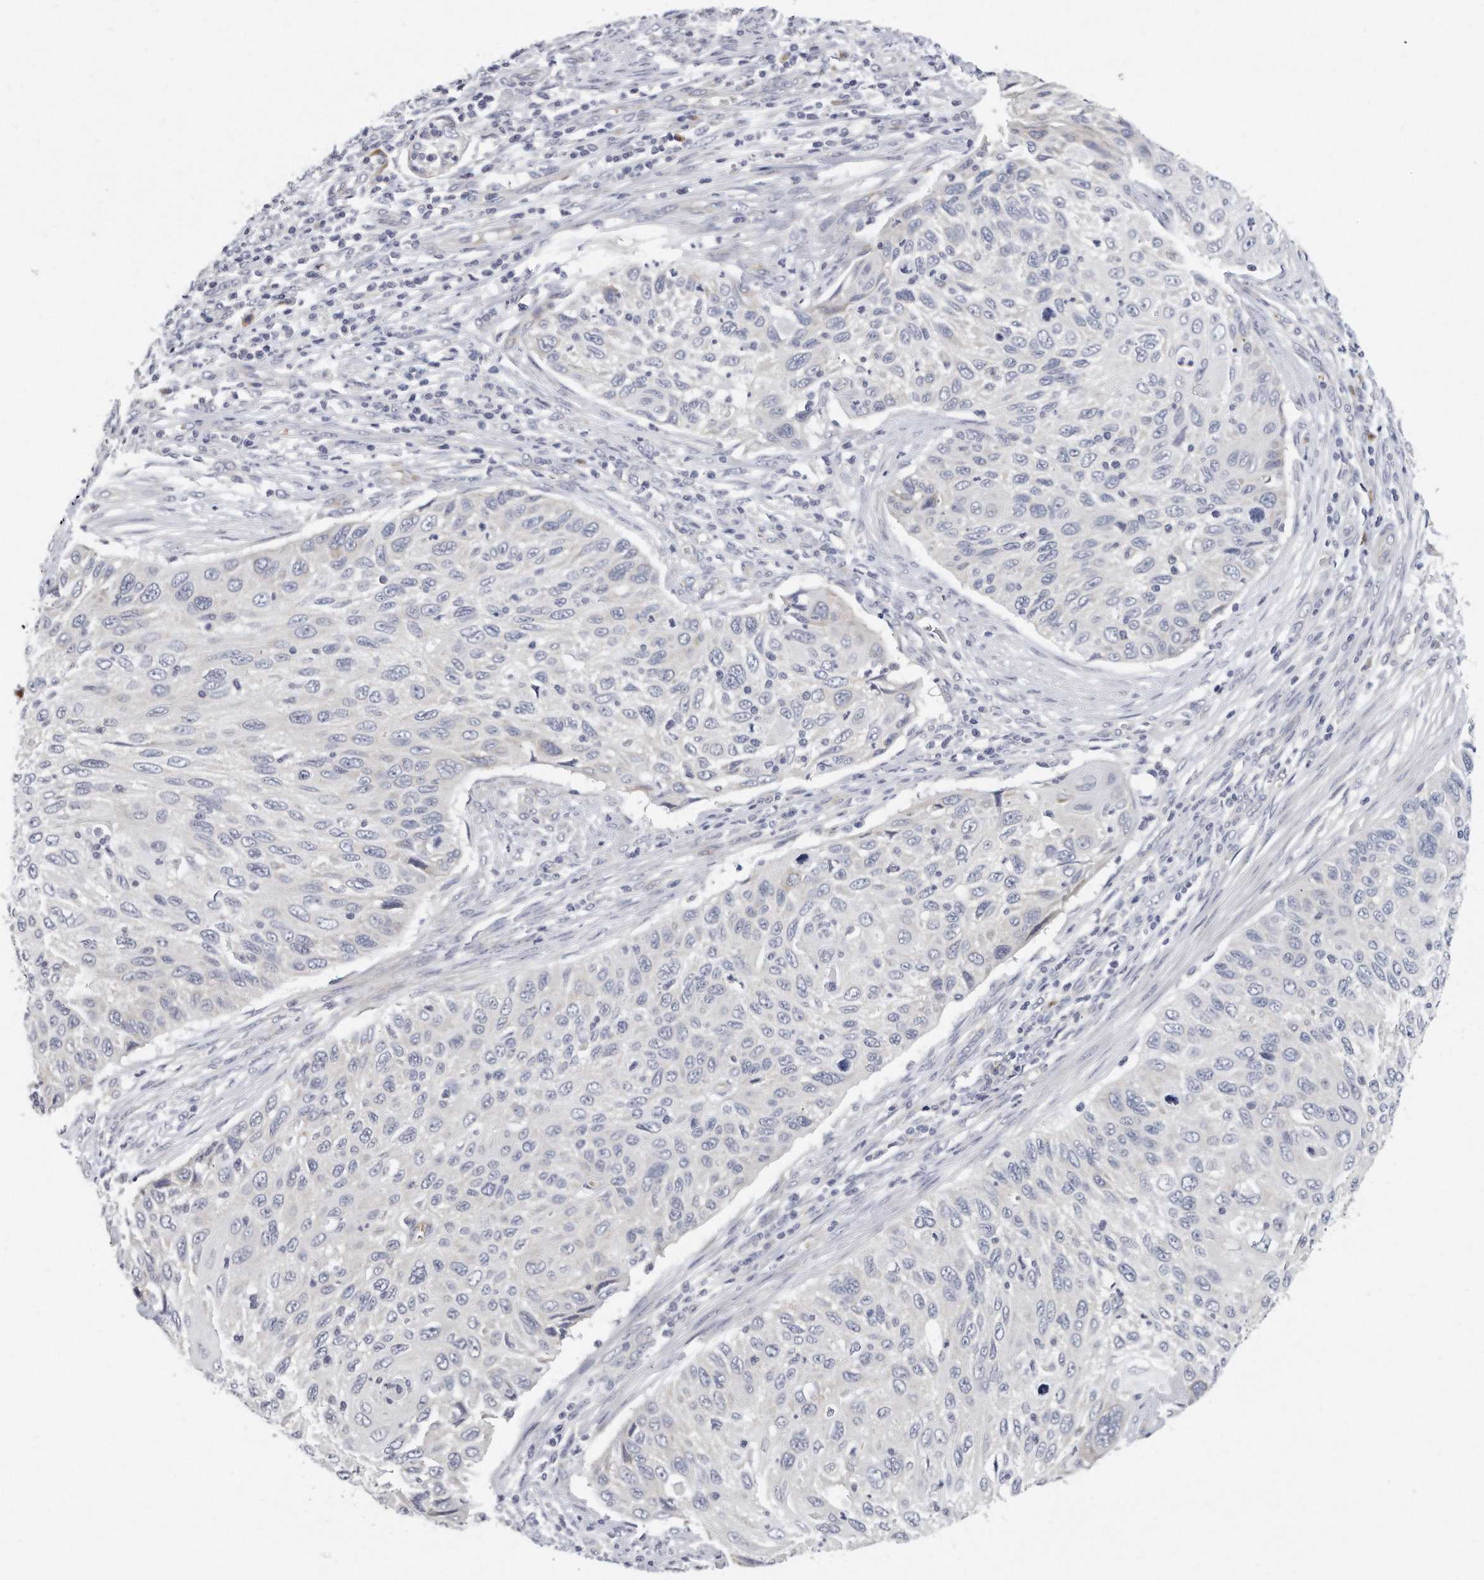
{"staining": {"intensity": "negative", "quantity": "none", "location": "none"}, "tissue": "cervical cancer", "cell_type": "Tumor cells", "image_type": "cancer", "snomed": [{"axis": "morphology", "description": "Squamous cell carcinoma, NOS"}, {"axis": "topography", "description": "Cervix"}], "caption": "This is an IHC micrograph of human squamous cell carcinoma (cervical). There is no positivity in tumor cells.", "gene": "PLEKHA6", "patient": {"sex": "female", "age": 70}}